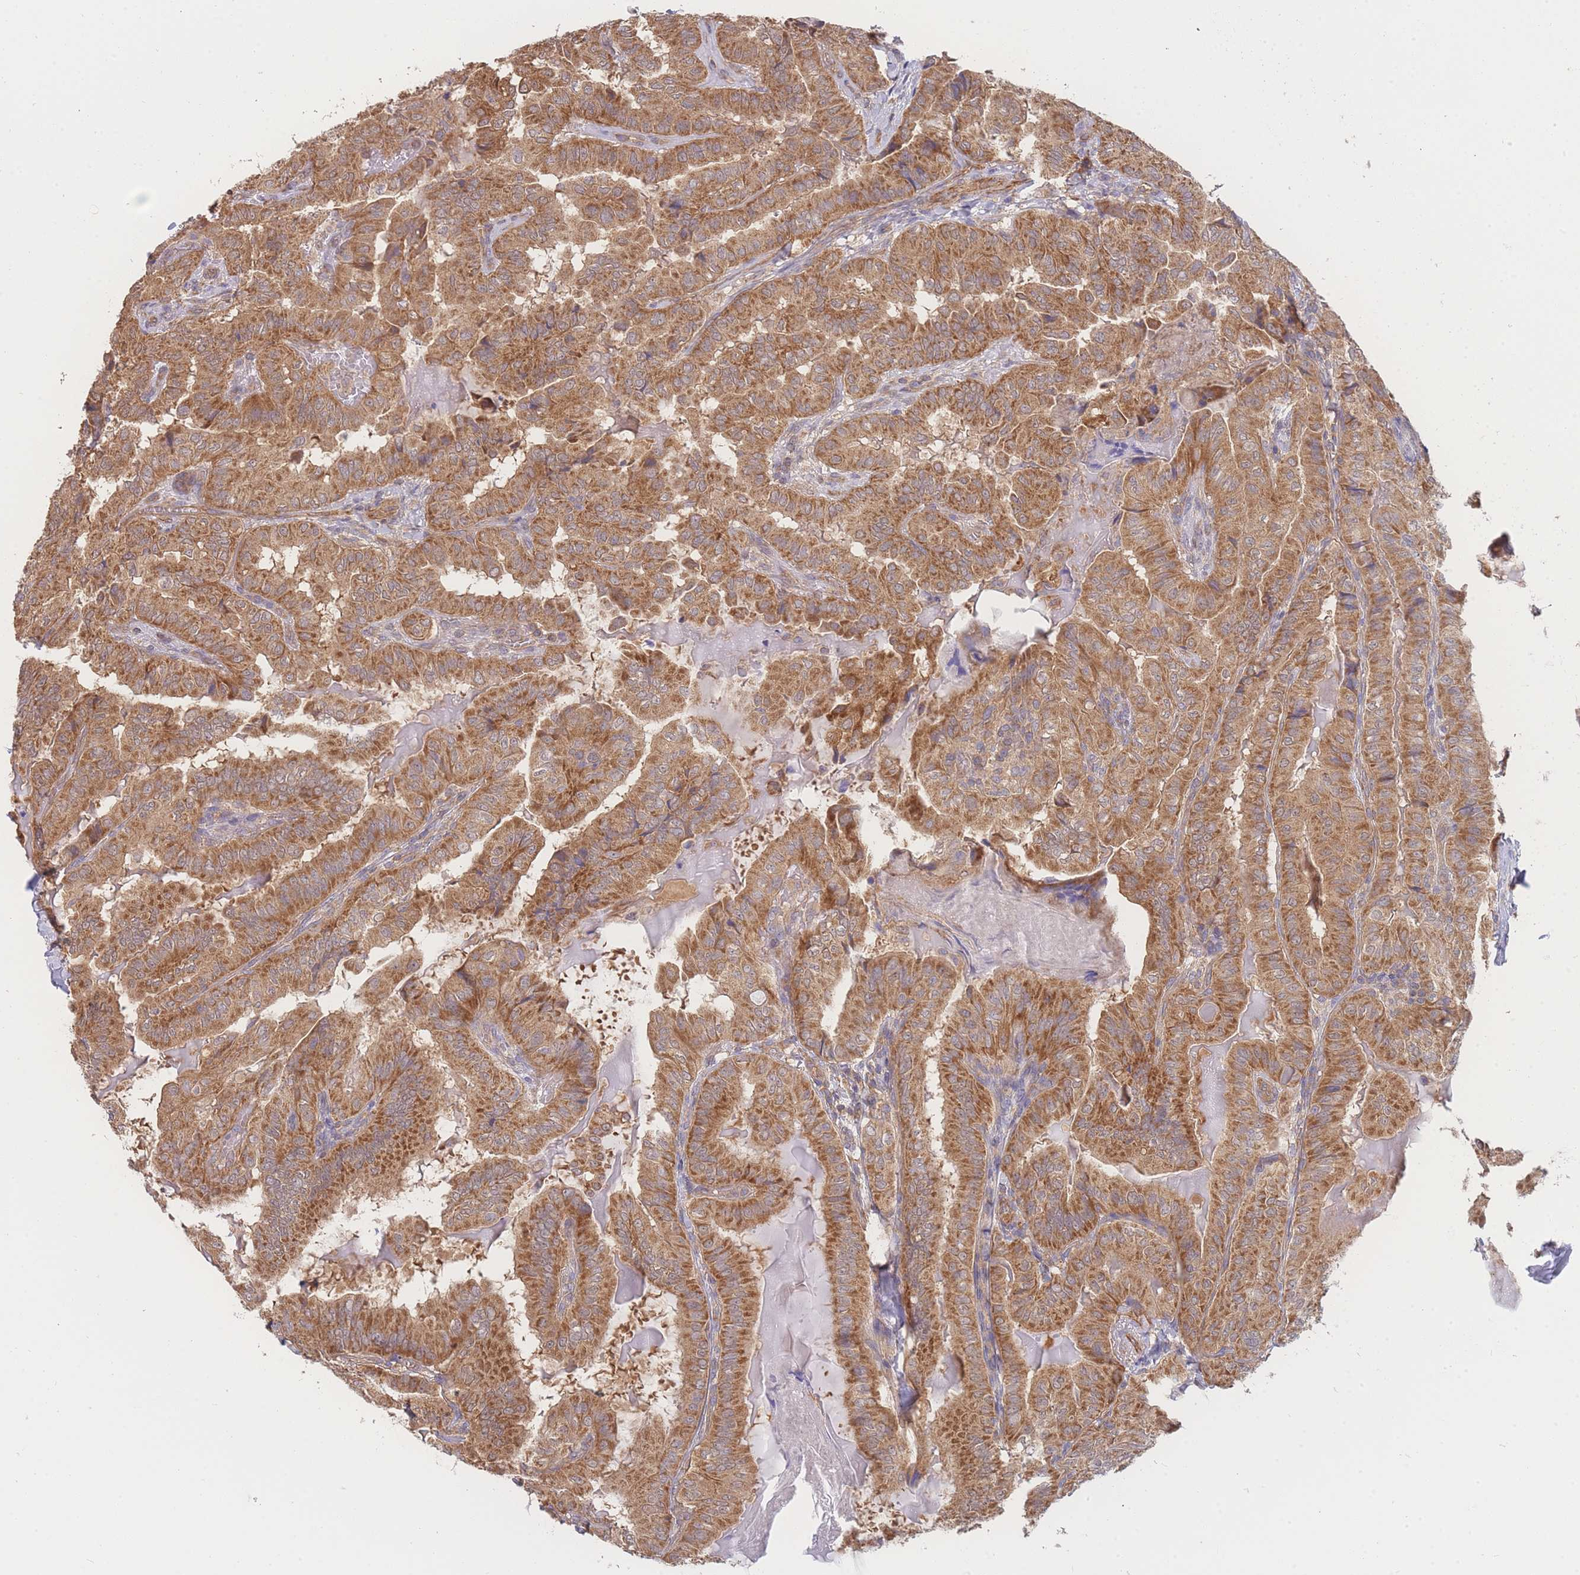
{"staining": {"intensity": "moderate", "quantity": ">75%", "location": "cytoplasmic/membranous"}, "tissue": "thyroid cancer", "cell_type": "Tumor cells", "image_type": "cancer", "snomed": [{"axis": "morphology", "description": "Papillary adenocarcinoma, NOS"}, {"axis": "topography", "description": "Thyroid gland"}], "caption": "Immunohistochemical staining of human thyroid cancer exhibits medium levels of moderate cytoplasmic/membranous protein positivity in about >75% of tumor cells.", "gene": "MRPS18B", "patient": {"sex": "female", "age": 68}}